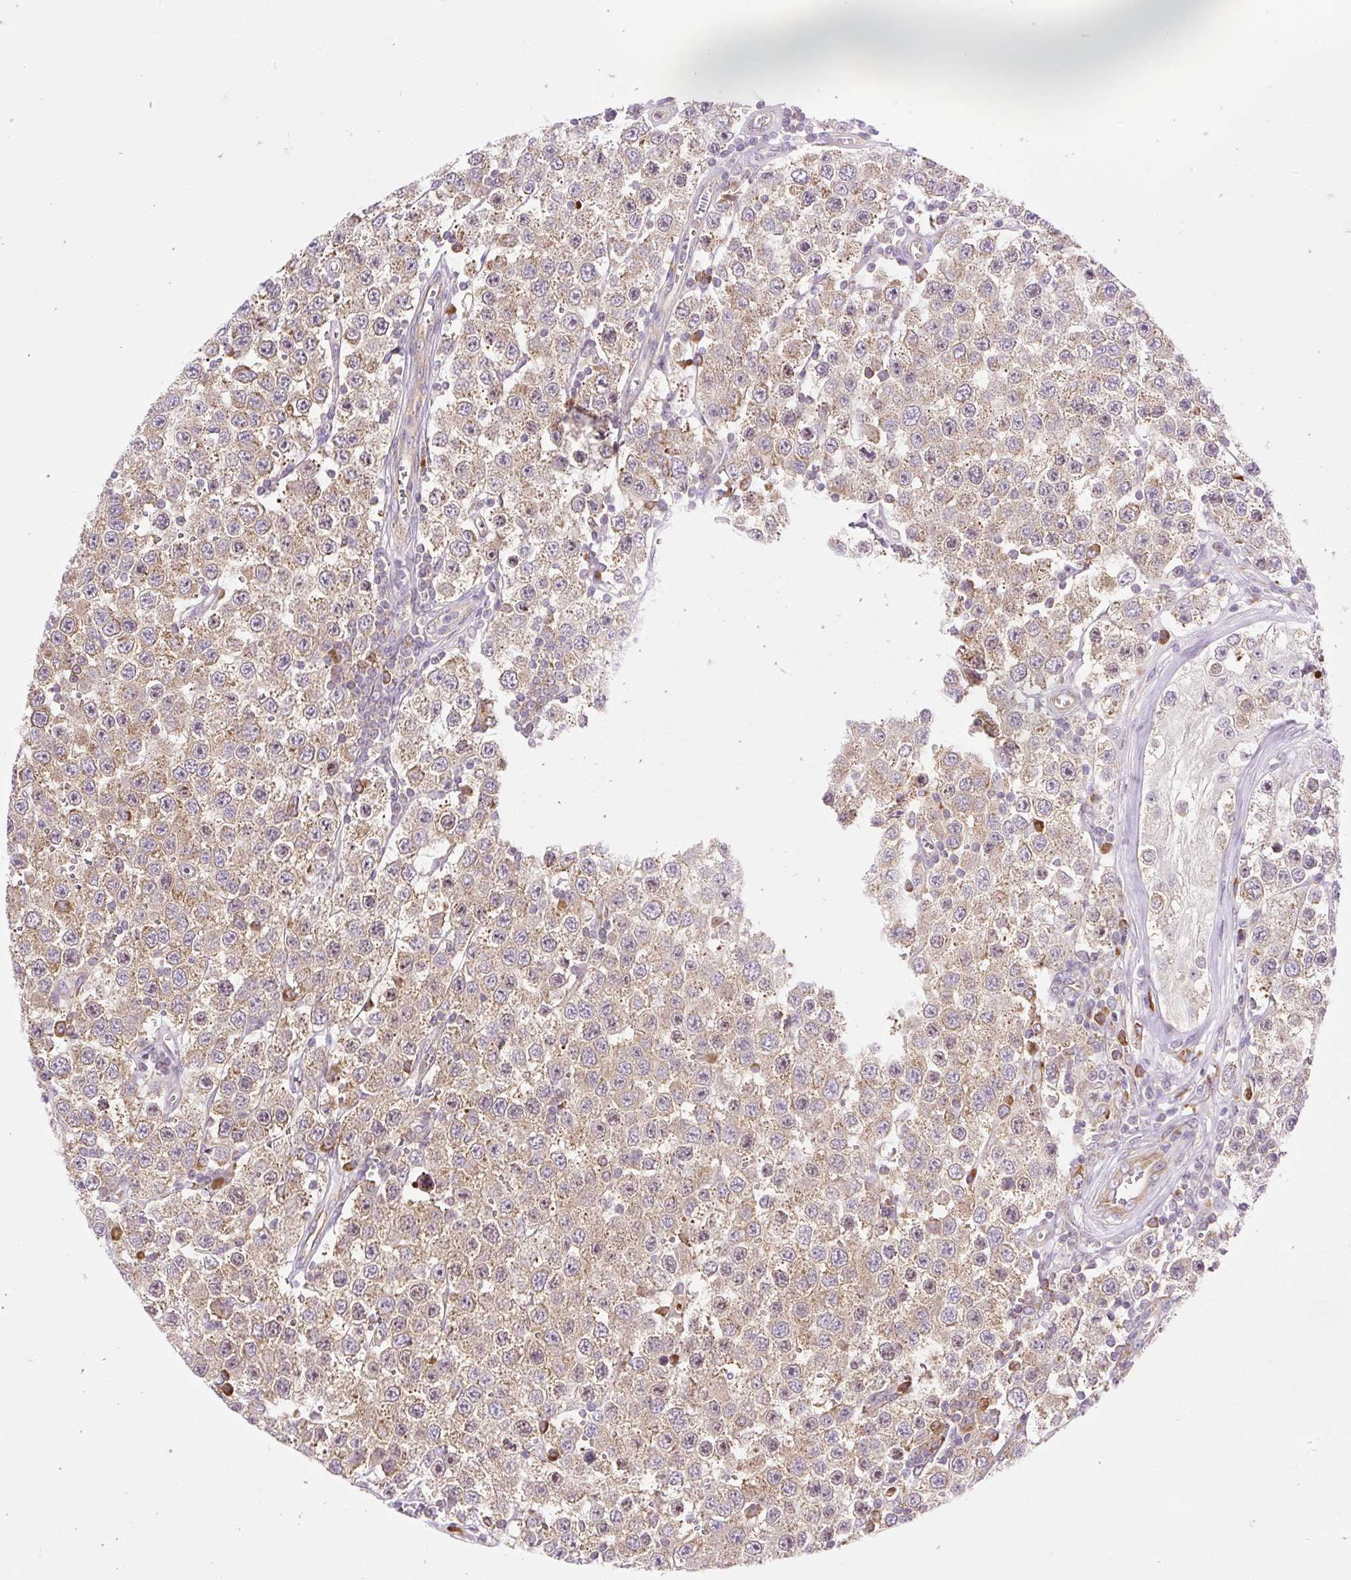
{"staining": {"intensity": "weak", "quantity": "25%-75%", "location": "cytoplasmic/membranous"}, "tissue": "testis cancer", "cell_type": "Tumor cells", "image_type": "cancer", "snomed": [{"axis": "morphology", "description": "Seminoma, NOS"}, {"axis": "topography", "description": "Testis"}], "caption": "This is a micrograph of immunohistochemistry staining of seminoma (testis), which shows weak positivity in the cytoplasmic/membranous of tumor cells.", "gene": "GPR45", "patient": {"sex": "male", "age": 34}}